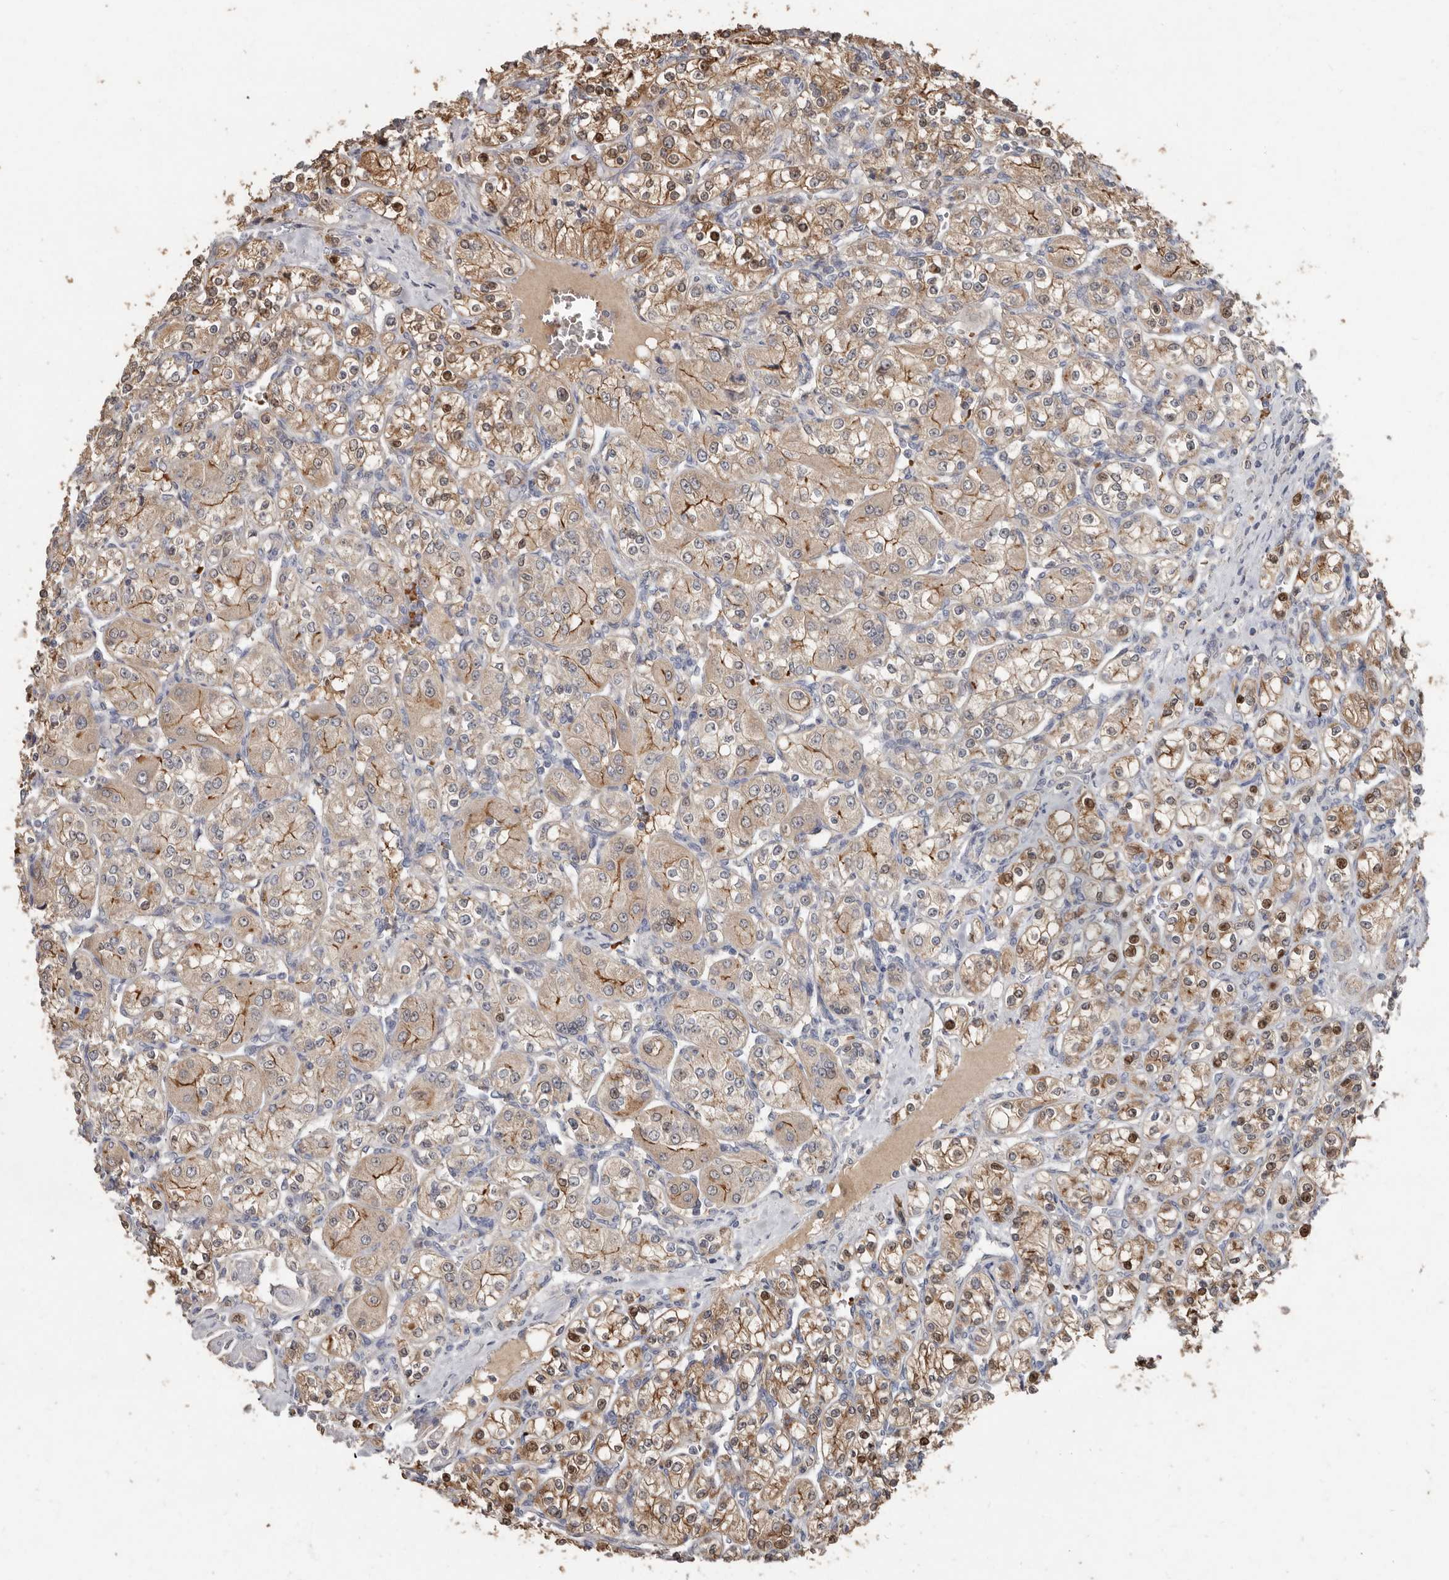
{"staining": {"intensity": "moderate", "quantity": "25%-75%", "location": "cytoplasmic/membranous,nuclear"}, "tissue": "renal cancer", "cell_type": "Tumor cells", "image_type": "cancer", "snomed": [{"axis": "morphology", "description": "Adenocarcinoma, NOS"}, {"axis": "topography", "description": "Kidney"}], "caption": "Tumor cells exhibit moderate cytoplasmic/membranous and nuclear staining in approximately 25%-75% of cells in renal cancer.", "gene": "KIF26B", "patient": {"sex": "male", "age": 77}}